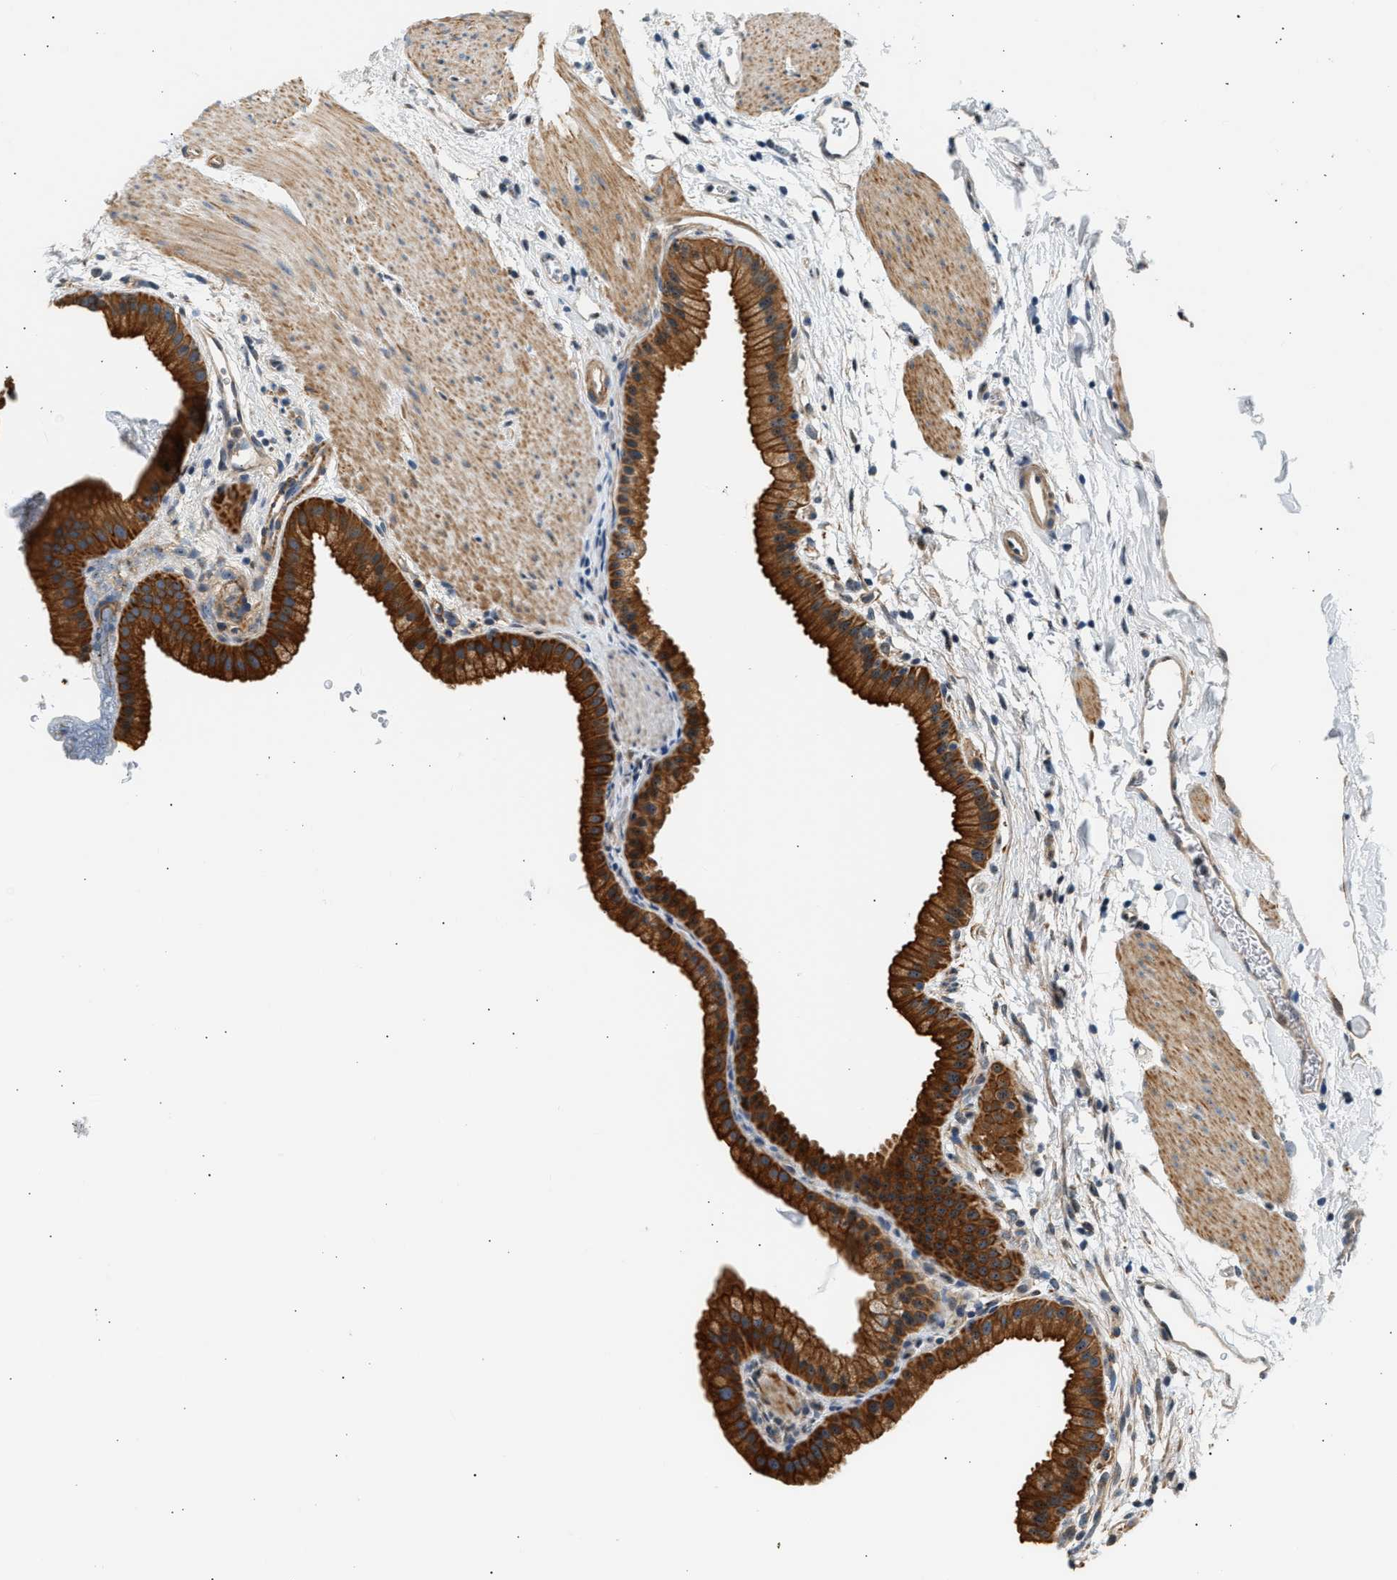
{"staining": {"intensity": "strong", "quantity": ">75%", "location": "cytoplasmic/membranous"}, "tissue": "gallbladder", "cell_type": "Glandular cells", "image_type": "normal", "snomed": [{"axis": "morphology", "description": "Normal tissue, NOS"}, {"axis": "topography", "description": "Gallbladder"}], "caption": "Immunohistochemical staining of benign gallbladder demonstrates strong cytoplasmic/membranous protein staining in approximately >75% of glandular cells.", "gene": "WDR31", "patient": {"sex": "female", "age": 64}}